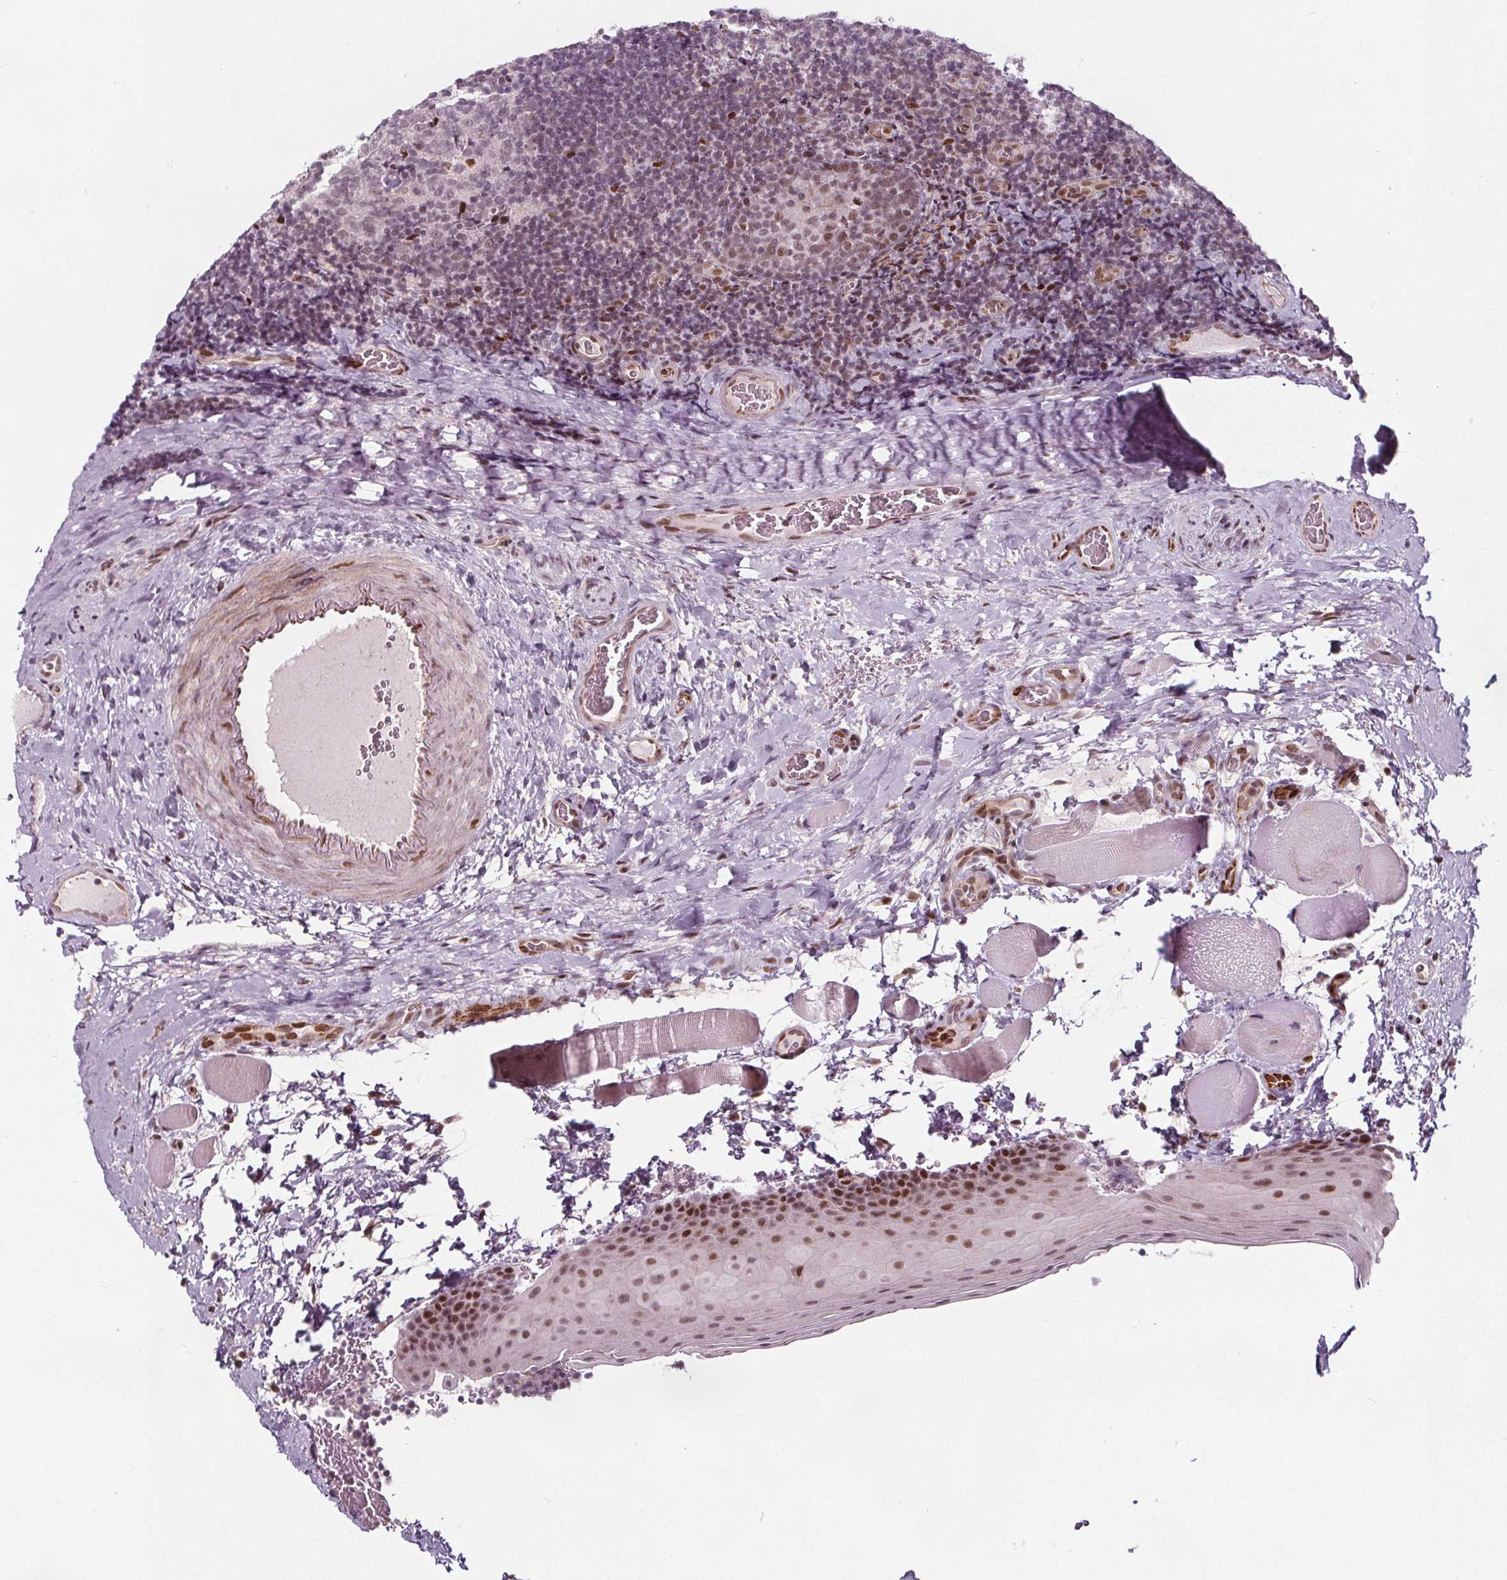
{"staining": {"intensity": "moderate", "quantity": "<25%", "location": "nuclear"}, "tissue": "tonsil", "cell_type": "Germinal center cells", "image_type": "normal", "snomed": [{"axis": "morphology", "description": "Normal tissue, NOS"}, {"axis": "morphology", "description": "Inflammation, NOS"}, {"axis": "topography", "description": "Tonsil"}], "caption": "Tonsil stained for a protein (brown) exhibits moderate nuclear positive staining in approximately <25% of germinal center cells.", "gene": "TAF6L", "patient": {"sex": "female", "age": 31}}